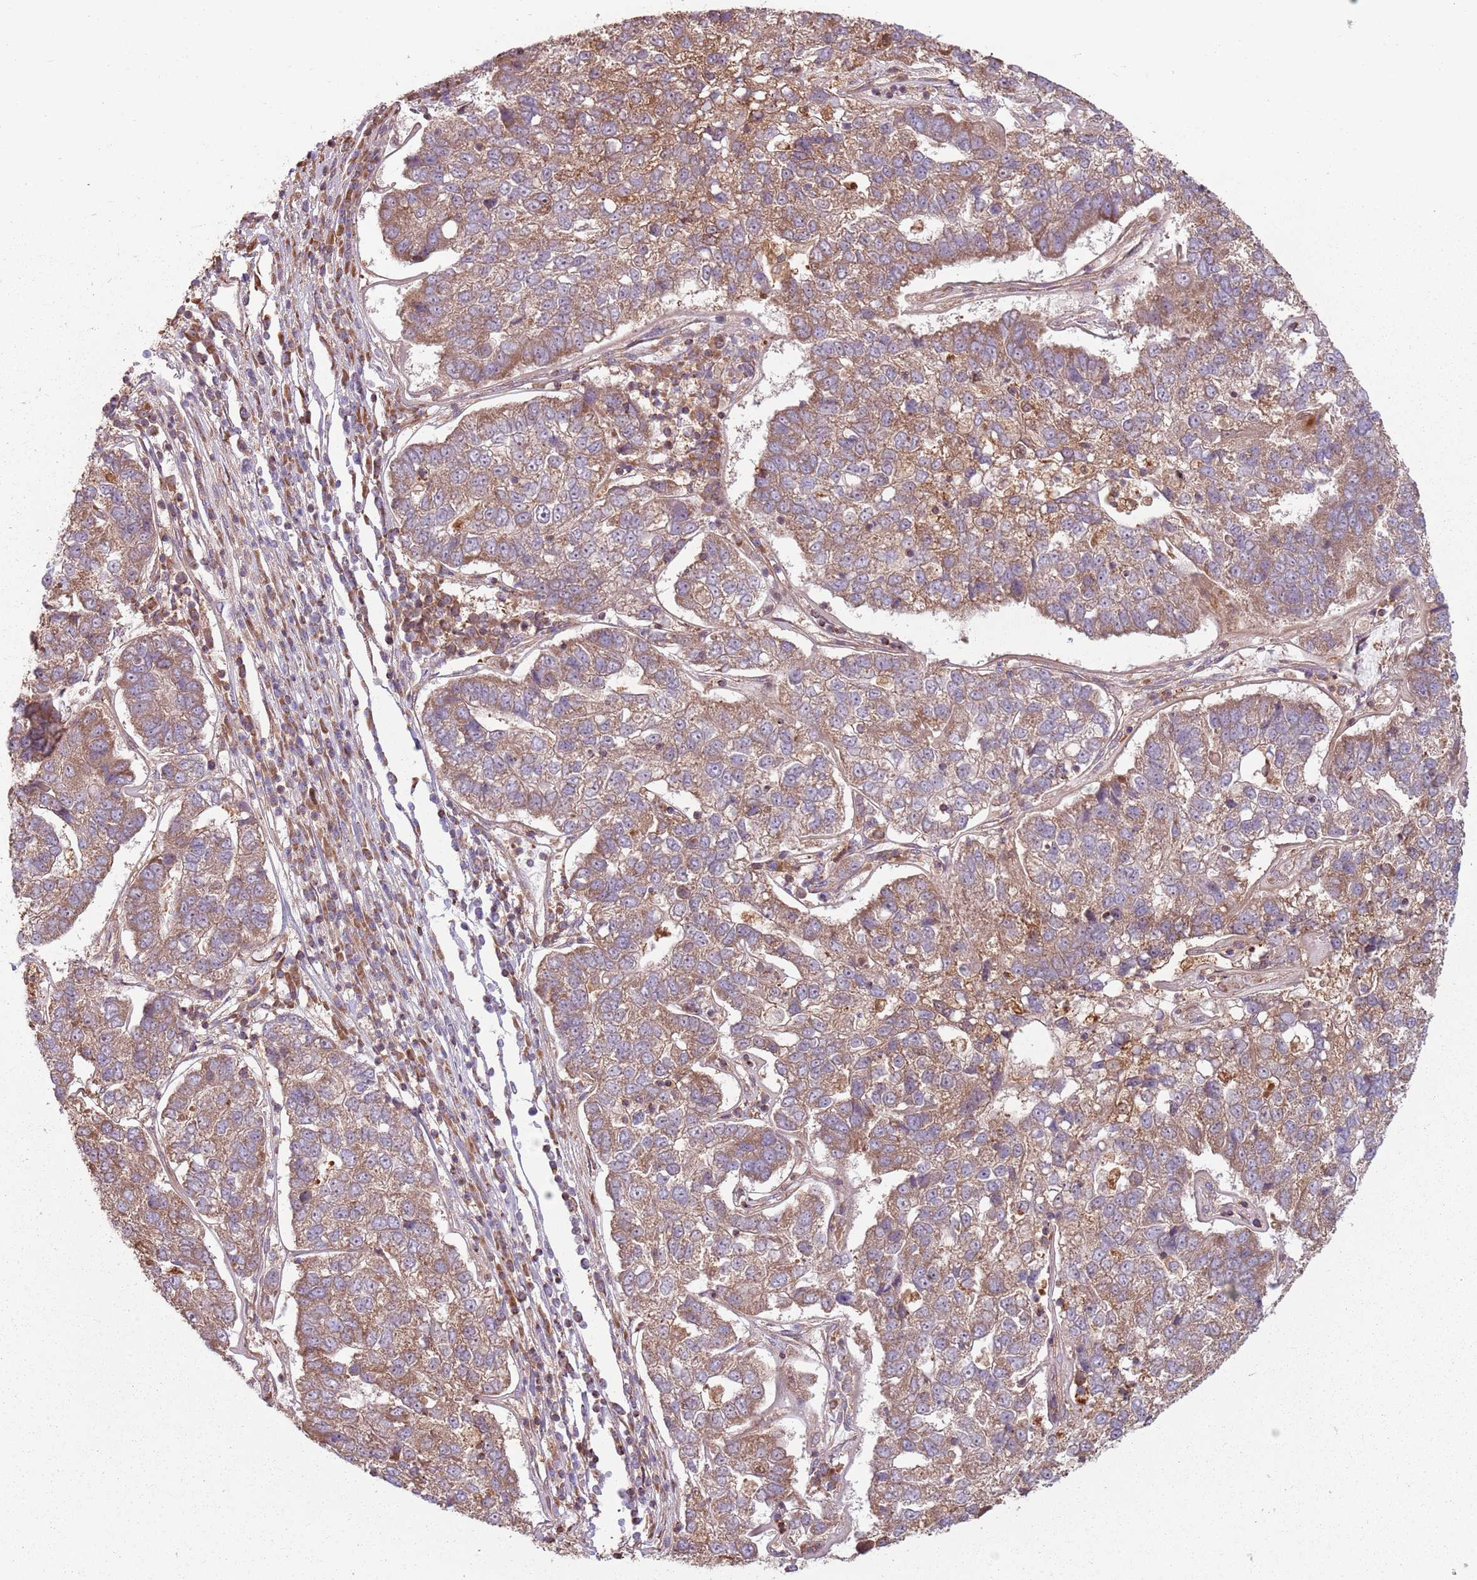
{"staining": {"intensity": "moderate", "quantity": ">75%", "location": "cytoplasmic/membranous"}, "tissue": "pancreatic cancer", "cell_type": "Tumor cells", "image_type": "cancer", "snomed": [{"axis": "morphology", "description": "Adenocarcinoma, NOS"}, {"axis": "topography", "description": "Pancreas"}], "caption": "IHC staining of pancreatic cancer, which reveals medium levels of moderate cytoplasmic/membranous expression in approximately >75% of tumor cells indicating moderate cytoplasmic/membranous protein positivity. The staining was performed using DAB (3,3'-diaminobenzidine) (brown) for protein detection and nuclei were counterstained in hematoxylin (blue).", "gene": "RPL21", "patient": {"sex": "female", "age": 61}}